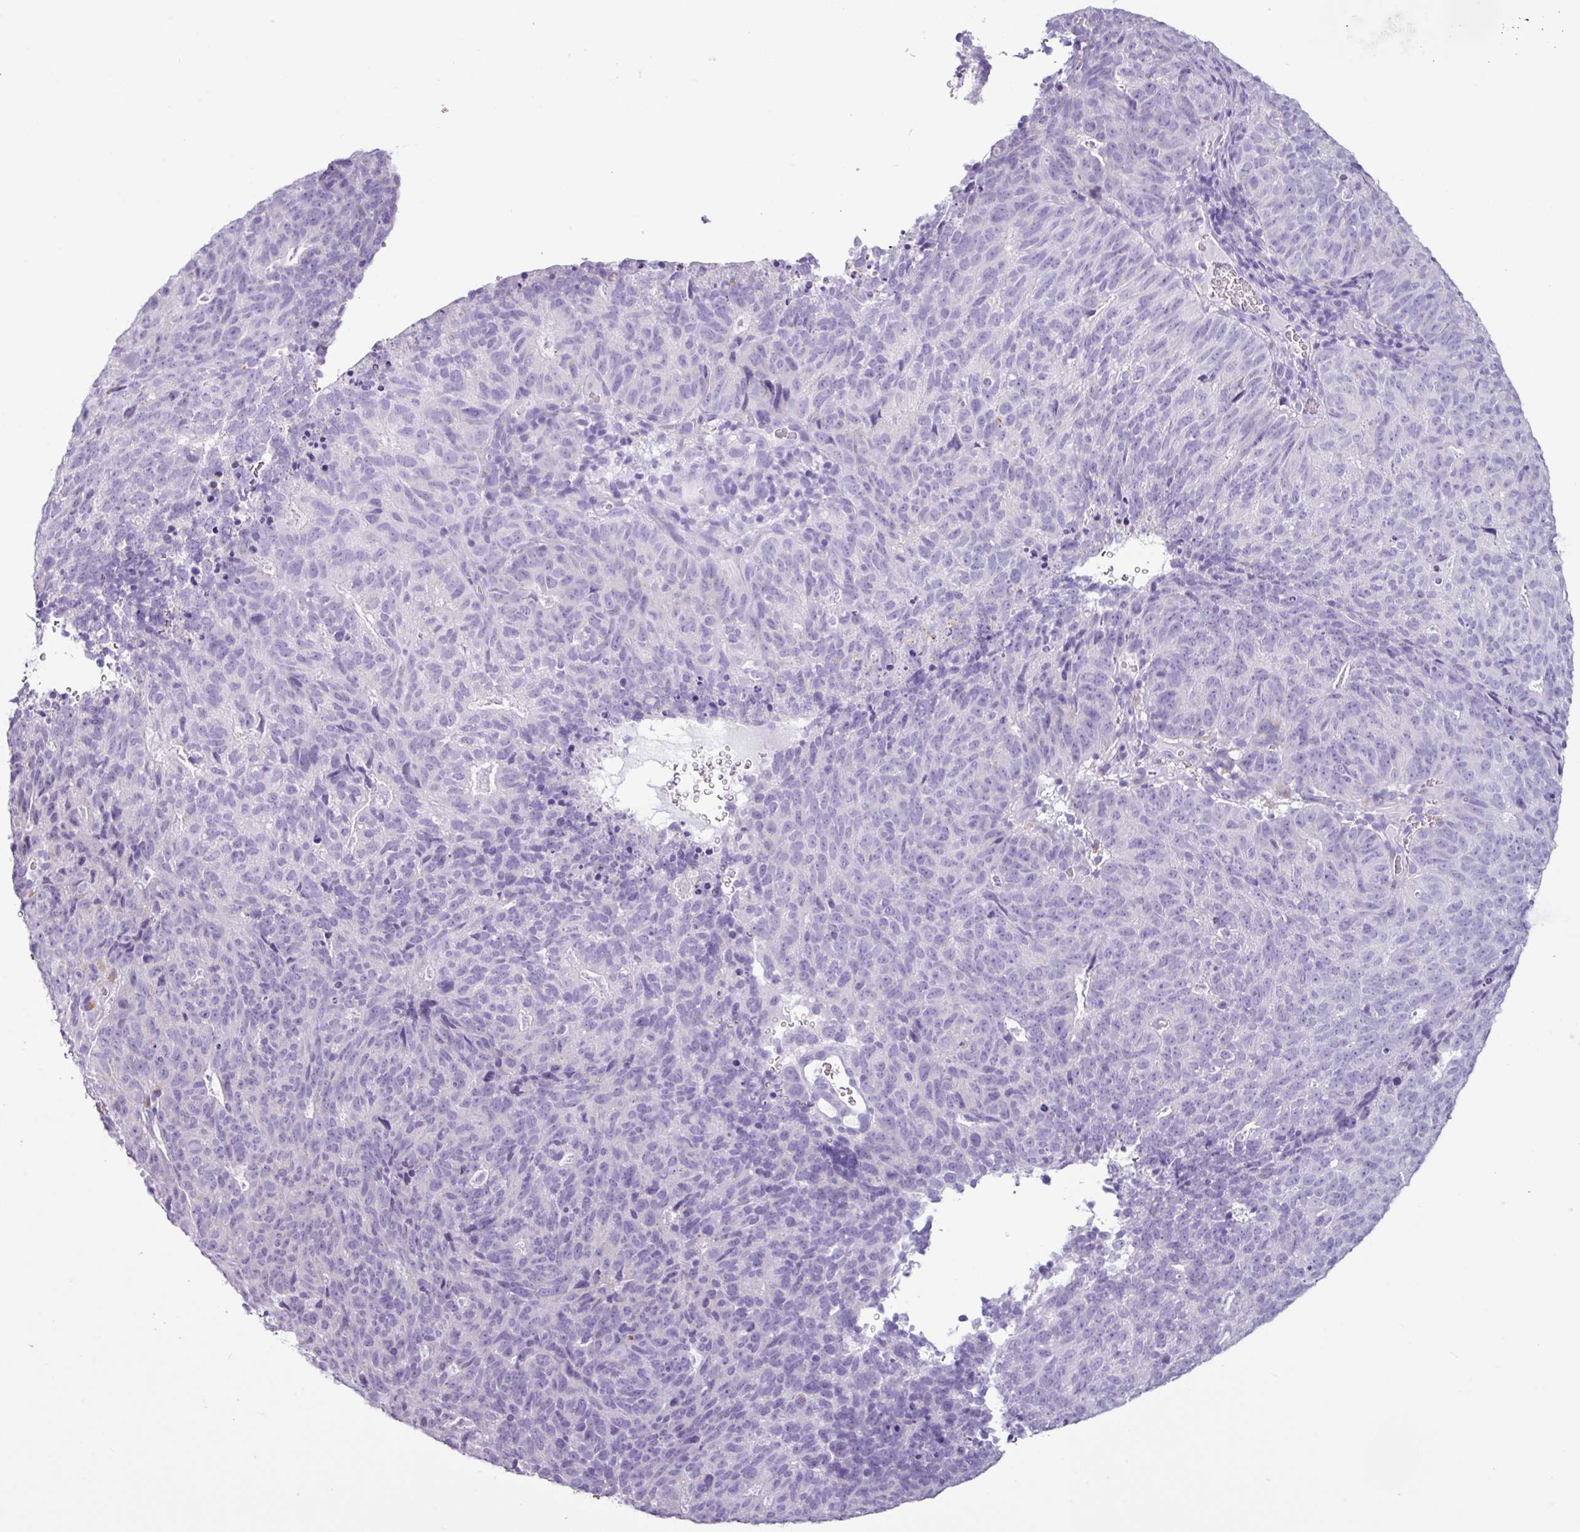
{"staining": {"intensity": "negative", "quantity": "none", "location": "none"}, "tissue": "cervical cancer", "cell_type": "Tumor cells", "image_type": "cancer", "snomed": [{"axis": "morphology", "description": "Adenocarcinoma, NOS"}, {"axis": "topography", "description": "Cervix"}], "caption": "IHC image of neoplastic tissue: adenocarcinoma (cervical) stained with DAB (3,3'-diaminobenzidine) shows no significant protein expression in tumor cells. (IHC, brightfield microscopy, high magnification).", "gene": "NCCRP1", "patient": {"sex": "female", "age": 38}}